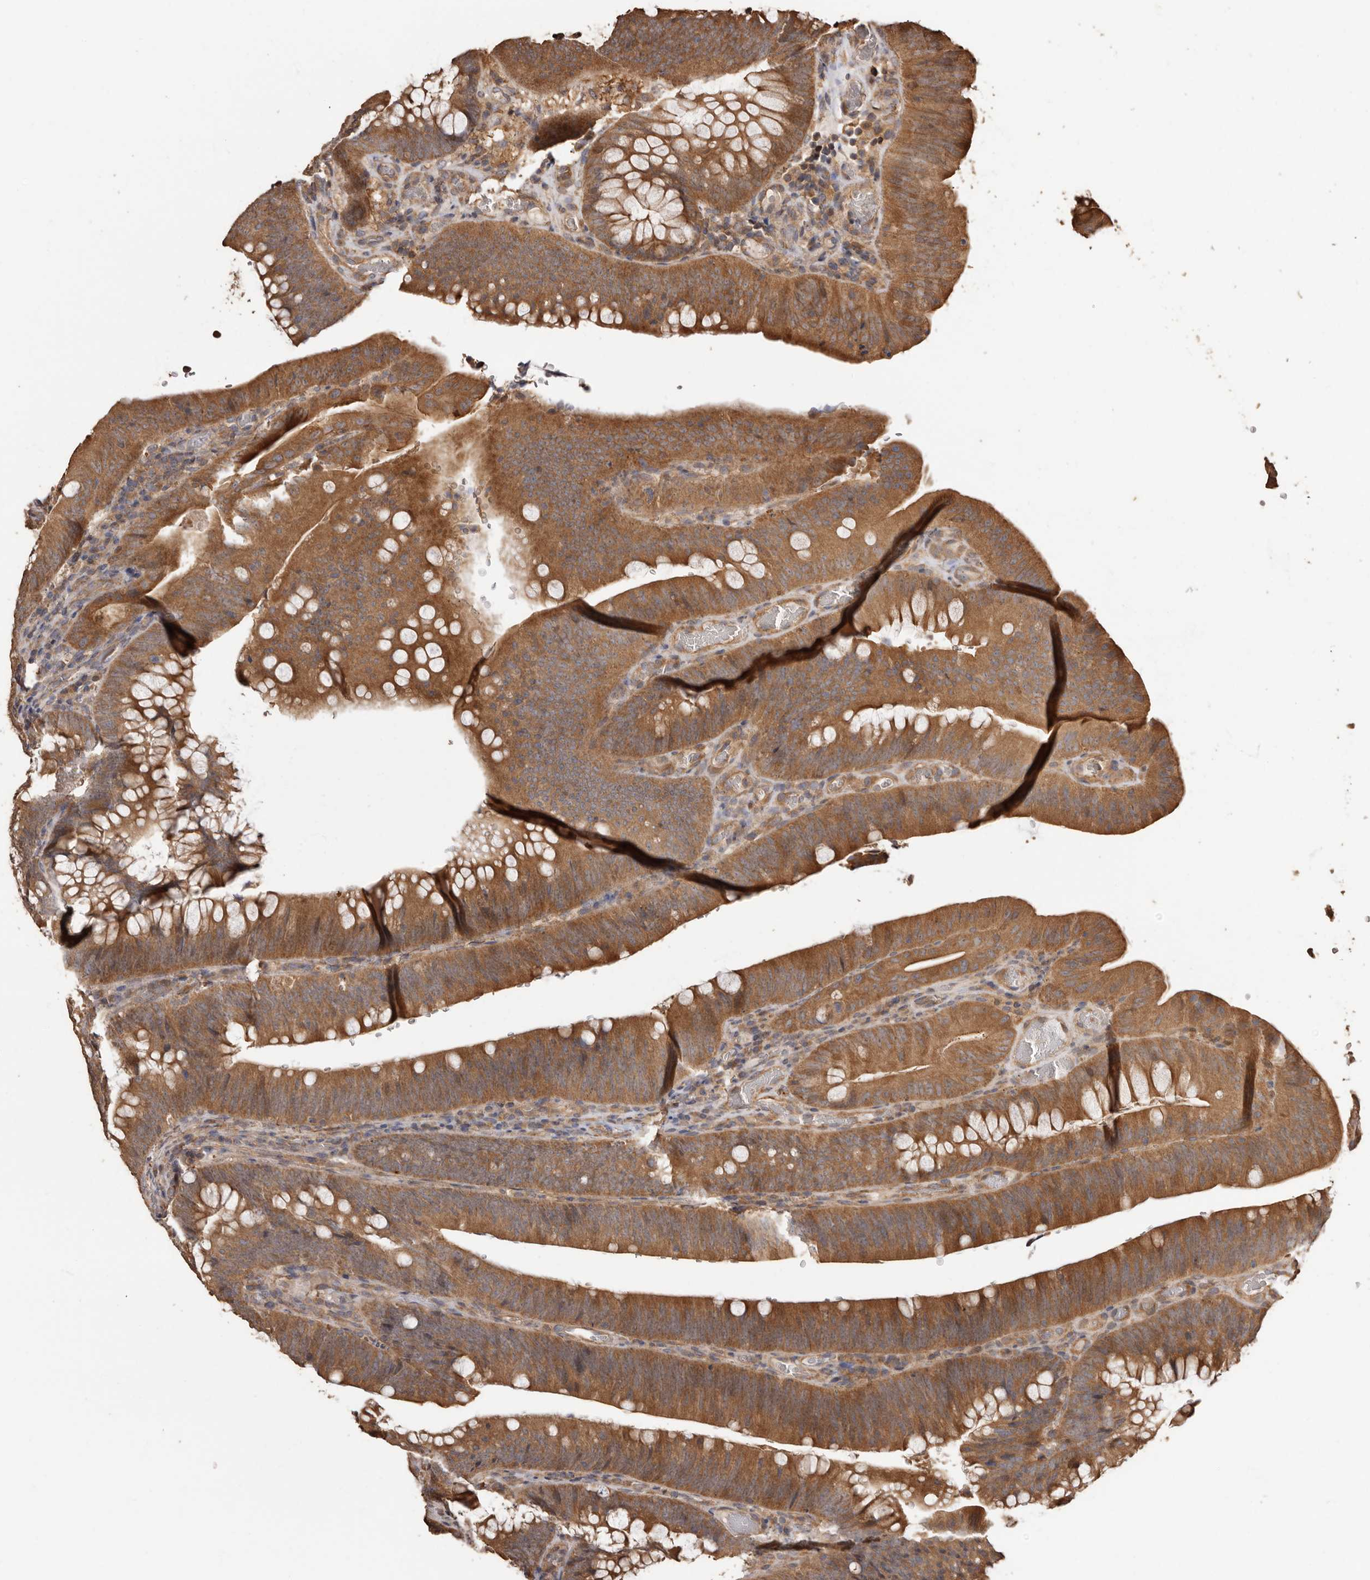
{"staining": {"intensity": "moderate", "quantity": ">75%", "location": "cytoplasmic/membranous"}, "tissue": "colorectal cancer", "cell_type": "Tumor cells", "image_type": "cancer", "snomed": [{"axis": "morphology", "description": "Normal tissue, NOS"}, {"axis": "topography", "description": "Colon"}], "caption": "Immunohistochemical staining of human colorectal cancer reveals medium levels of moderate cytoplasmic/membranous protein positivity in approximately >75% of tumor cells. Using DAB (brown) and hematoxylin (blue) stains, captured at high magnification using brightfield microscopy.", "gene": "COQ8B", "patient": {"sex": "female", "age": 82}}